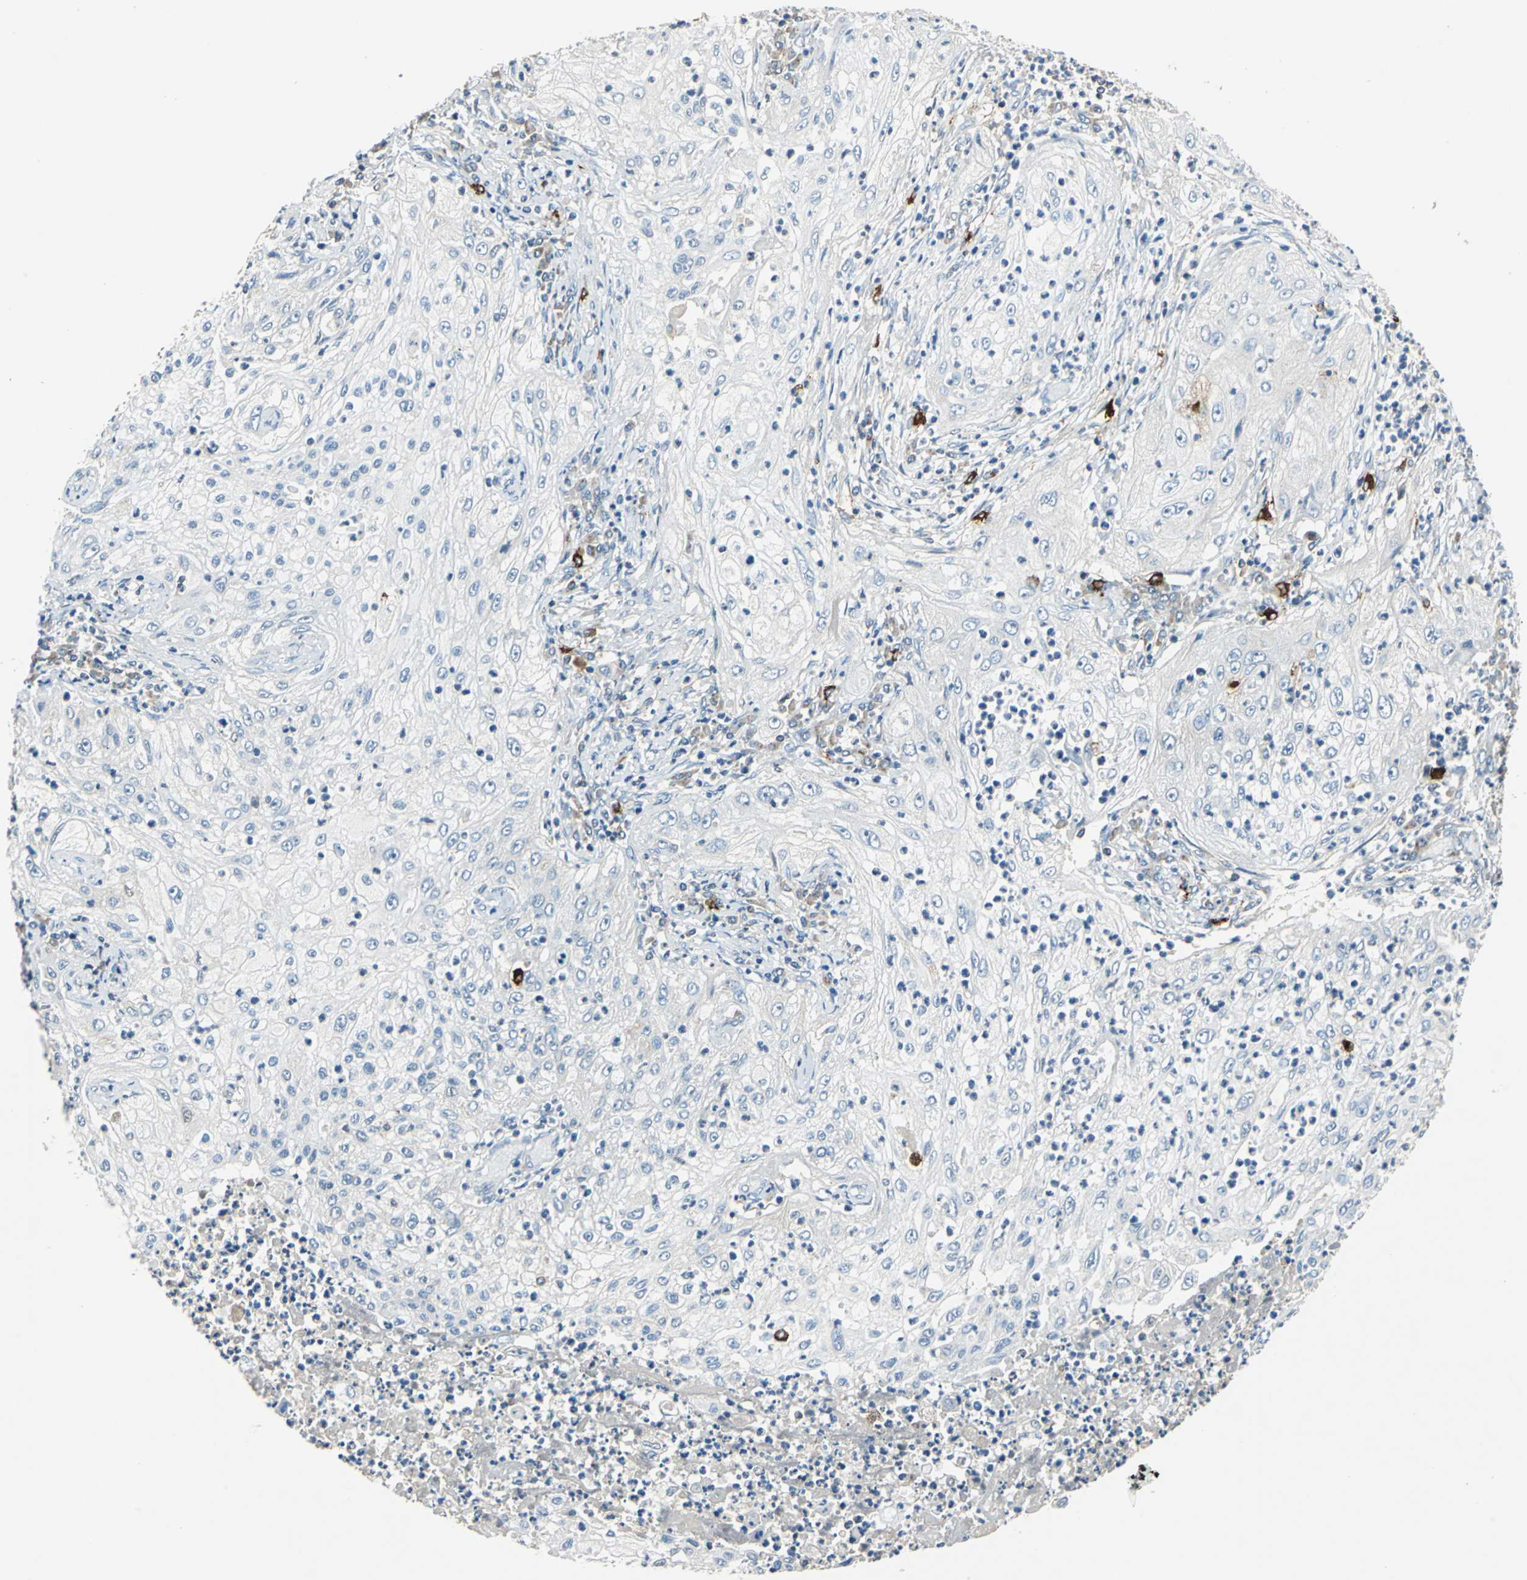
{"staining": {"intensity": "negative", "quantity": "none", "location": "none"}, "tissue": "lung cancer", "cell_type": "Tumor cells", "image_type": "cancer", "snomed": [{"axis": "morphology", "description": "Inflammation, NOS"}, {"axis": "morphology", "description": "Squamous cell carcinoma, NOS"}, {"axis": "topography", "description": "Lymph node"}, {"axis": "topography", "description": "Soft tissue"}, {"axis": "topography", "description": "Lung"}], "caption": "DAB (3,3'-diaminobenzidine) immunohistochemical staining of squamous cell carcinoma (lung) shows no significant positivity in tumor cells. (DAB (3,3'-diaminobenzidine) immunohistochemistry (IHC), high magnification).", "gene": "SLC19A2", "patient": {"sex": "male", "age": 66}}